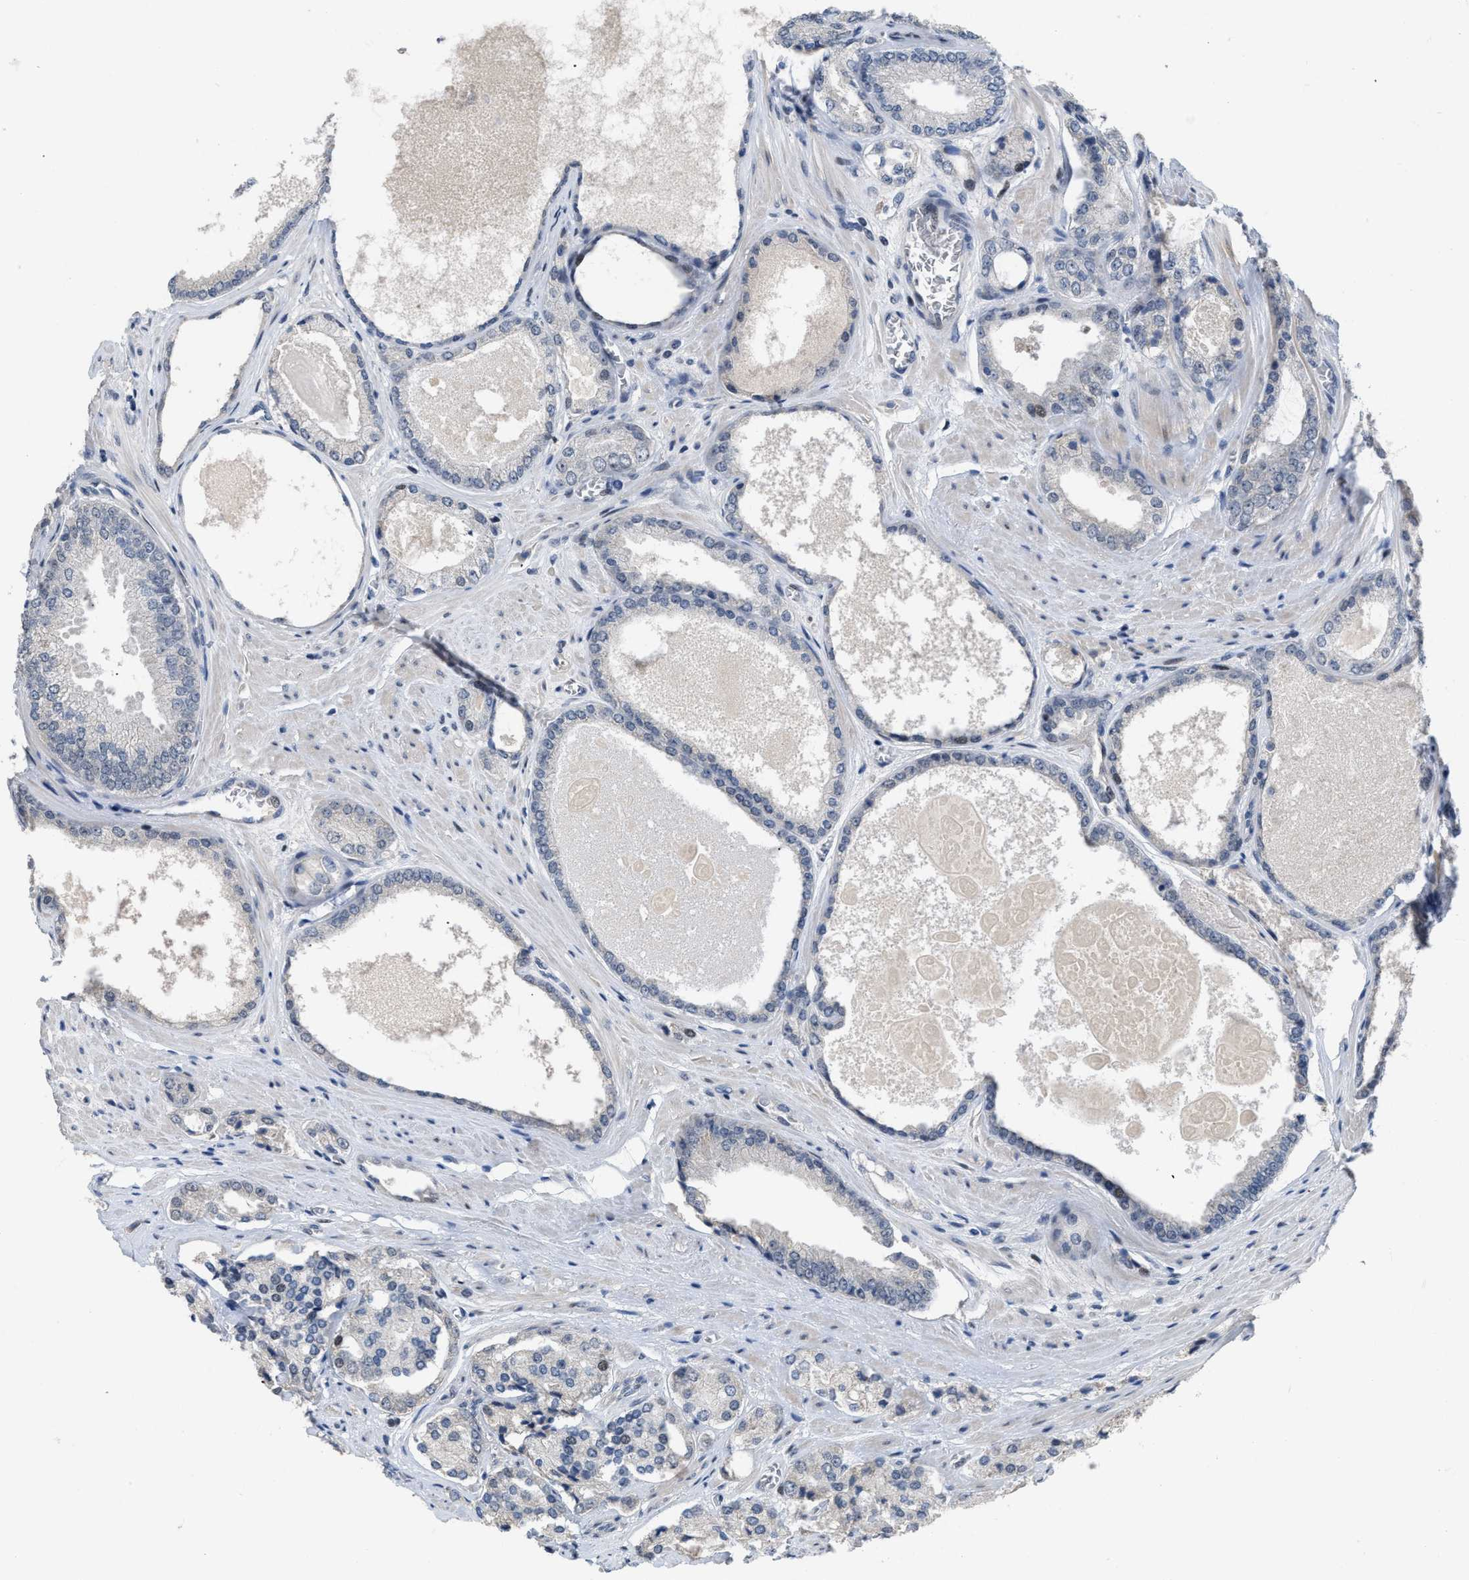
{"staining": {"intensity": "negative", "quantity": "none", "location": "none"}, "tissue": "prostate cancer", "cell_type": "Tumor cells", "image_type": "cancer", "snomed": [{"axis": "morphology", "description": "Adenocarcinoma, High grade"}, {"axis": "topography", "description": "Prostate"}], "caption": "Prostate cancer (high-grade adenocarcinoma) was stained to show a protein in brown. There is no significant expression in tumor cells.", "gene": "SETDB1", "patient": {"sex": "male", "age": 65}}